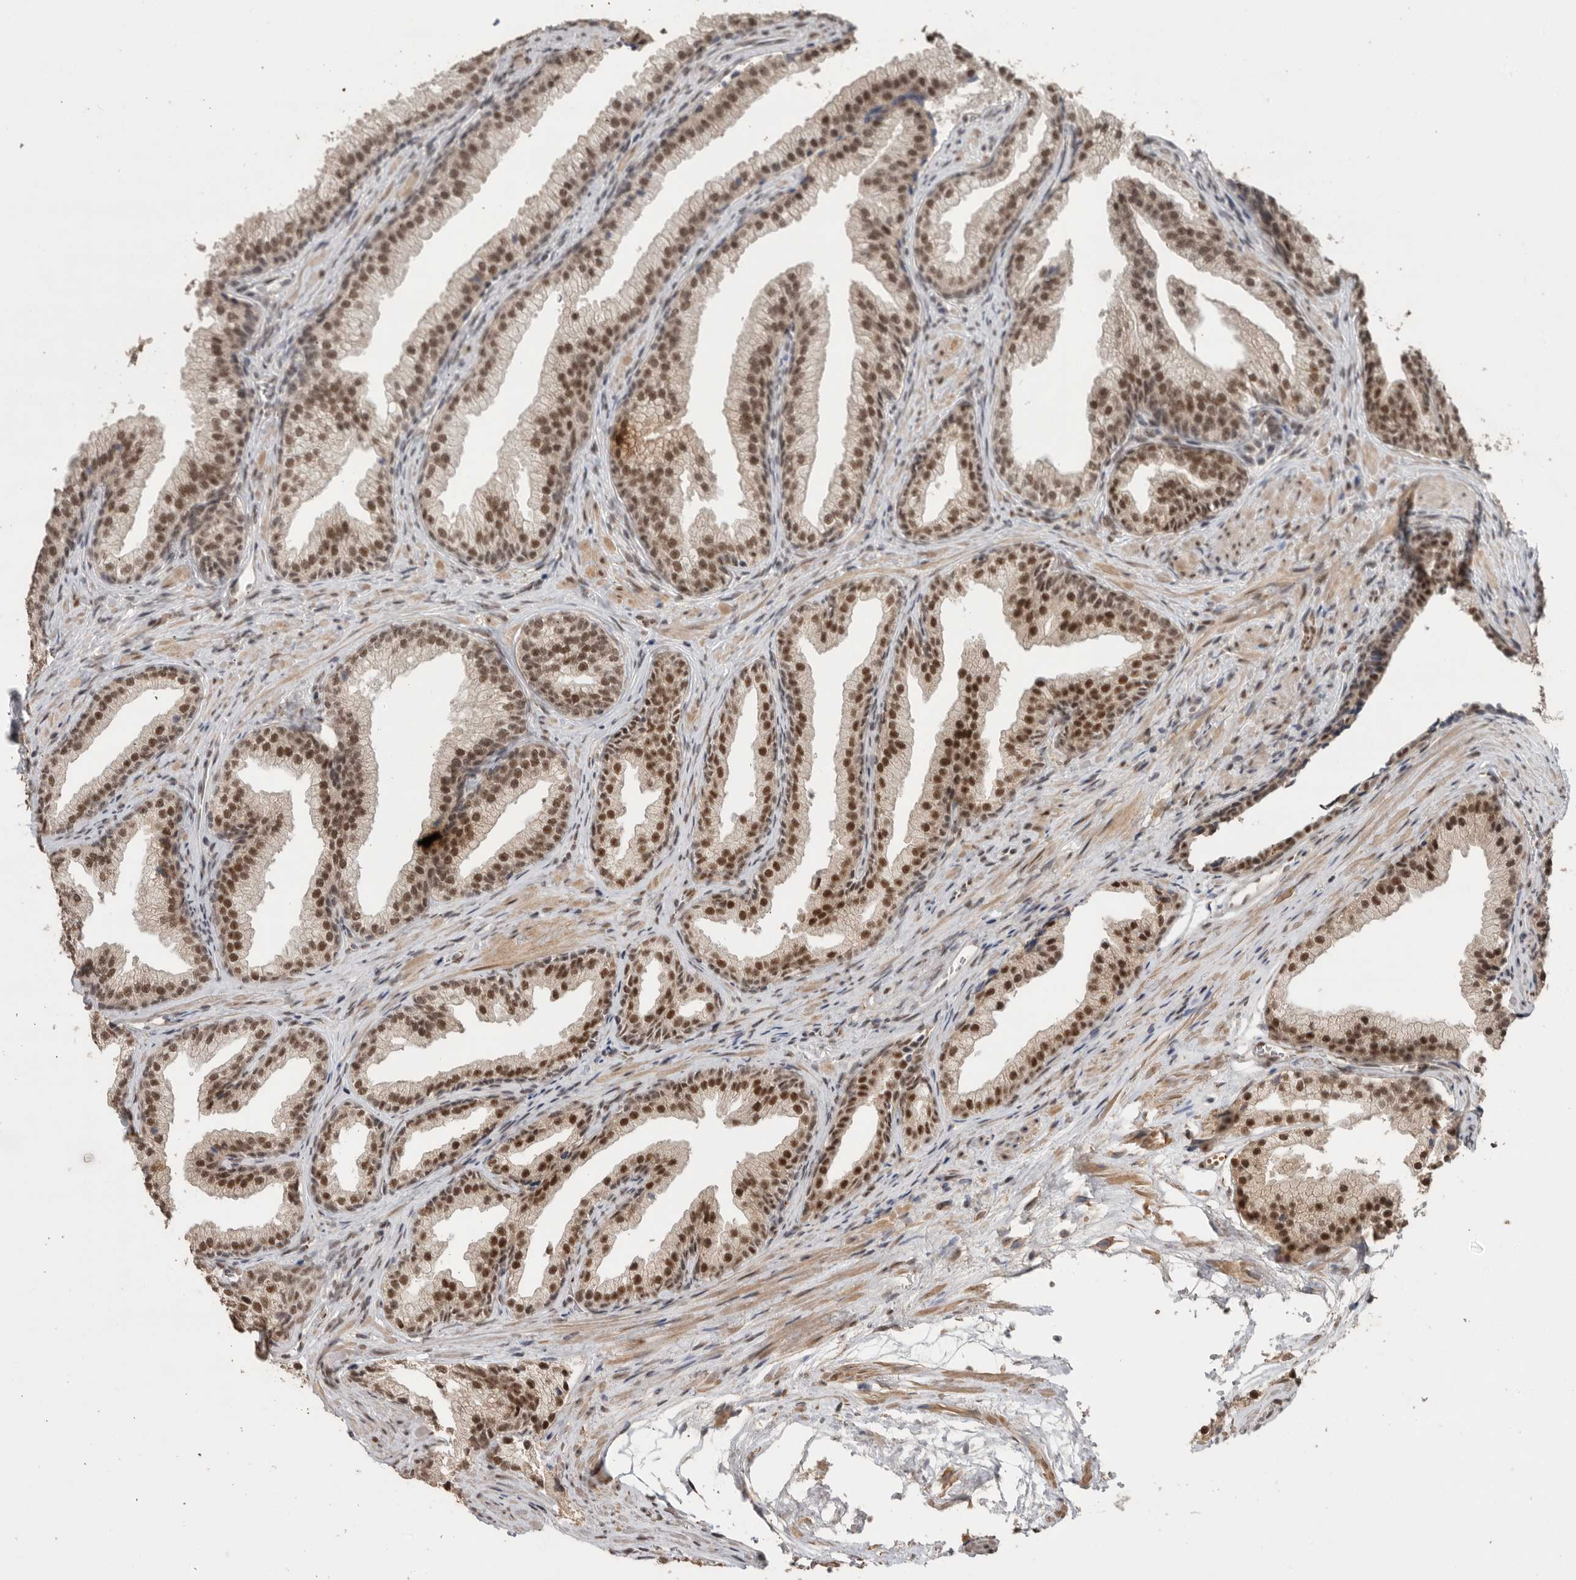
{"staining": {"intensity": "moderate", "quantity": "25%-75%", "location": "nuclear"}, "tissue": "prostate", "cell_type": "Glandular cells", "image_type": "normal", "snomed": [{"axis": "morphology", "description": "Normal tissue, NOS"}, {"axis": "topography", "description": "Prostate"}], "caption": "High-magnification brightfield microscopy of unremarkable prostate stained with DAB (brown) and counterstained with hematoxylin (blue). glandular cells exhibit moderate nuclear staining is identified in about25%-75% of cells. Nuclei are stained in blue.", "gene": "PPP1R10", "patient": {"sex": "male", "age": 76}}